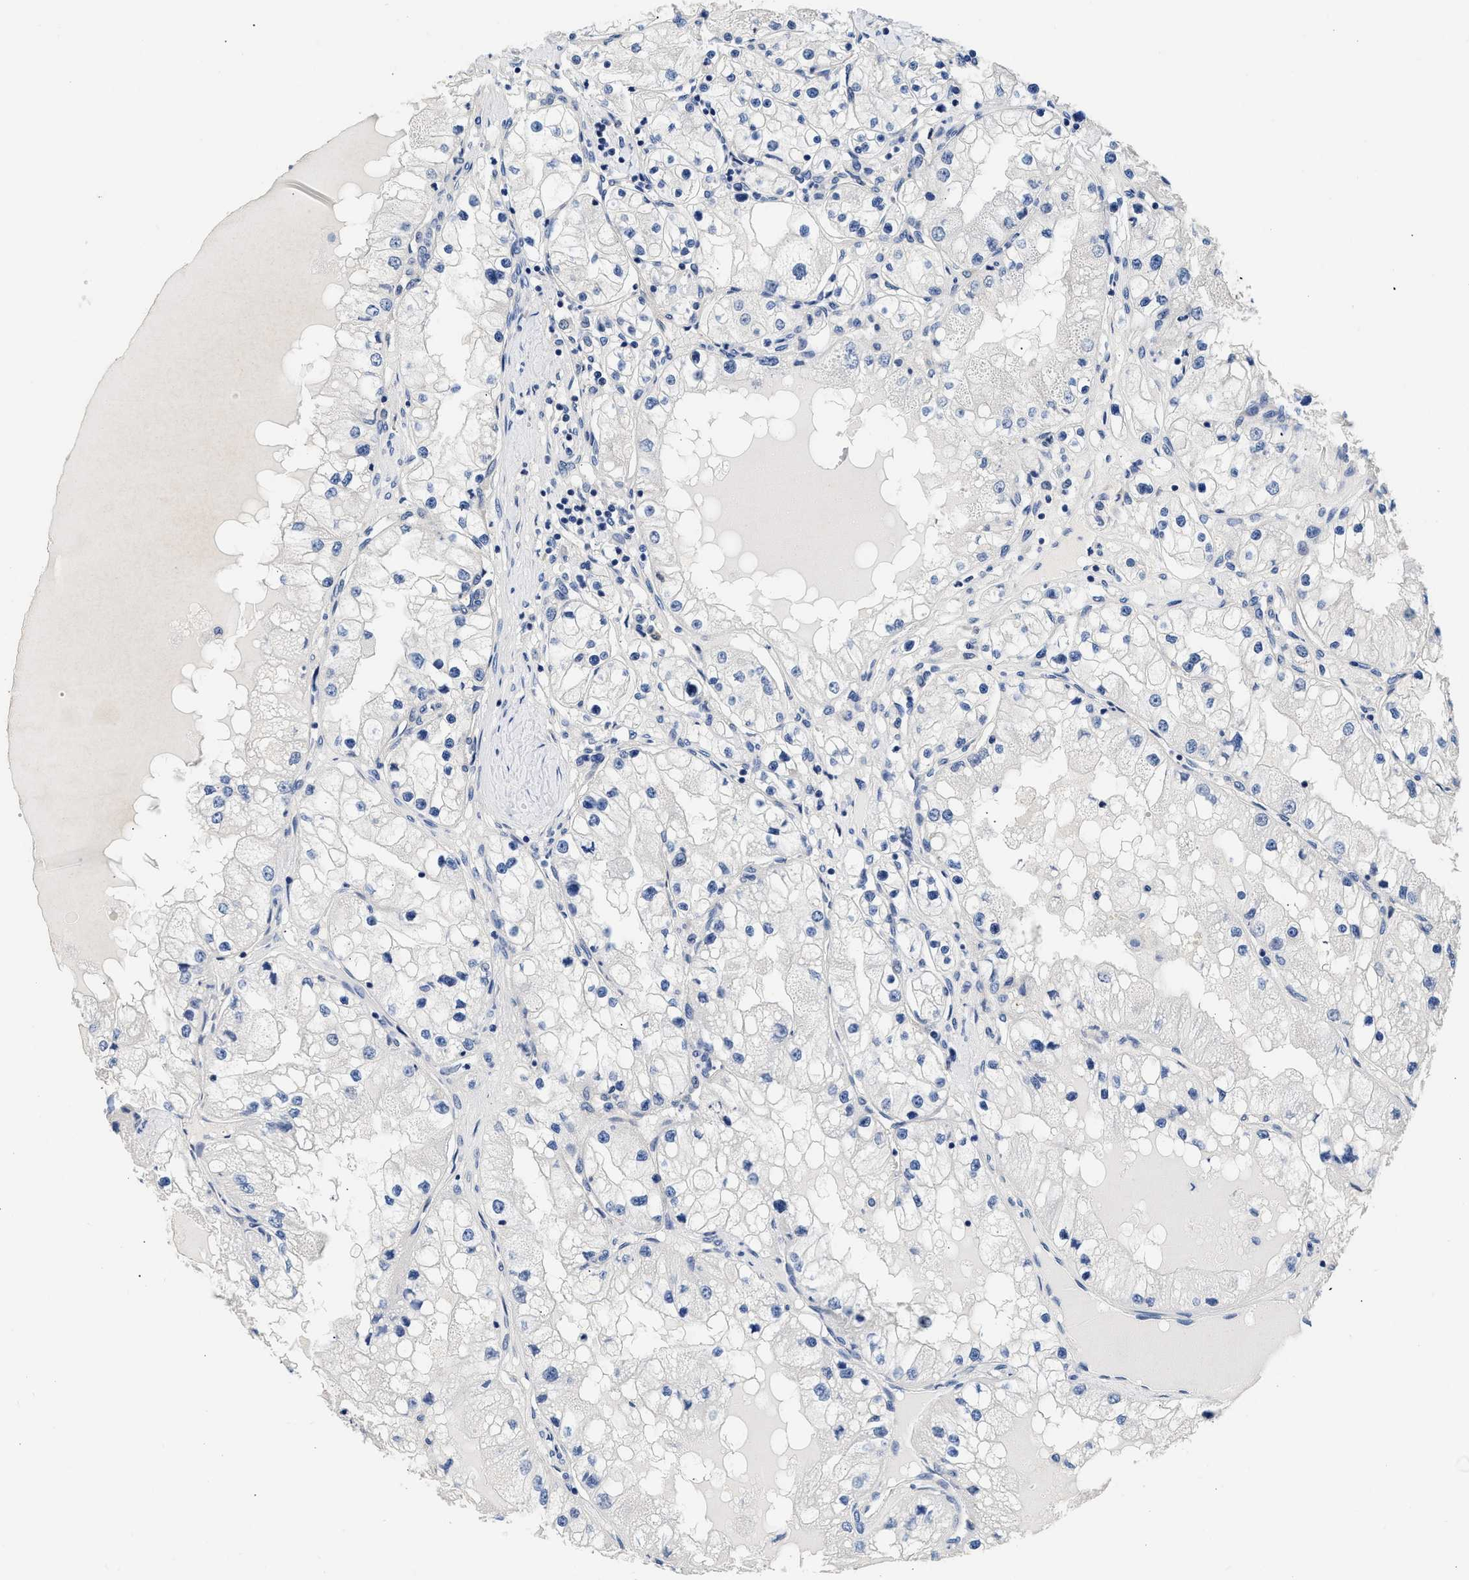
{"staining": {"intensity": "negative", "quantity": "none", "location": "none"}, "tissue": "renal cancer", "cell_type": "Tumor cells", "image_type": "cancer", "snomed": [{"axis": "morphology", "description": "Adenocarcinoma, NOS"}, {"axis": "topography", "description": "Kidney"}], "caption": "Immunohistochemical staining of human renal adenocarcinoma demonstrates no significant positivity in tumor cells.", "gene": "XPO5", "patient": {"sex": "male", "age": 68}}